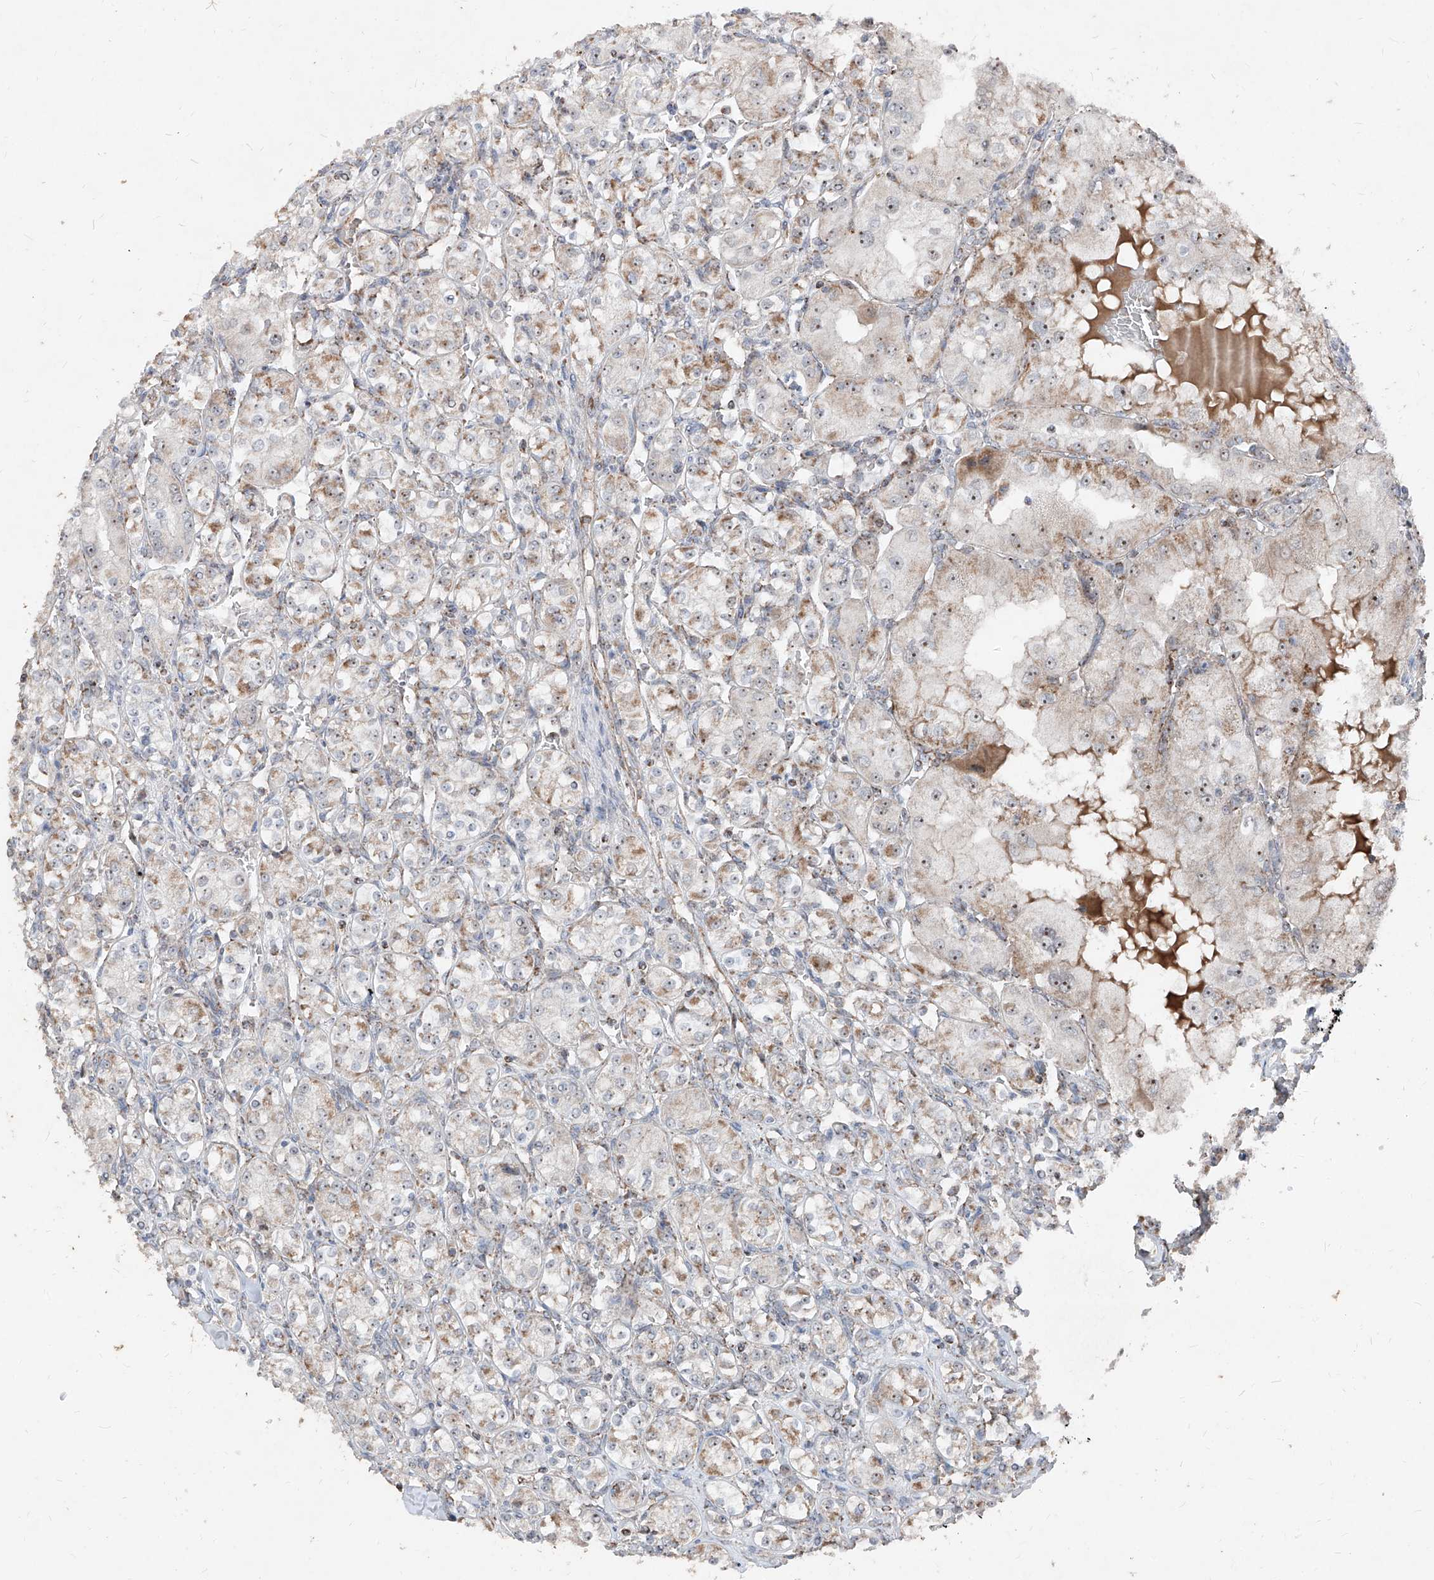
{"staining": {"intensity": "weak", "quantity": "25%-75%", "location": "cytoplasmic/membranous"}, "tissue": "renal cancer", "cell_type": "Tumor cells", "image_type": "cancer", "snomed": [{"axis": "morphology", "description": "Adenocarcinoma, NOS"}, {"axis": "topography", "description": "Kidney"}], "caption": "About 25%-75% of tumor cells in human adenocarcinoma (renal) show weak cytoplasmic/membranous protein expression as visualized by brown immunohistochemical staining.", "gene": "NDUFB3", "patient": {"sex": "male", "age": 77}}